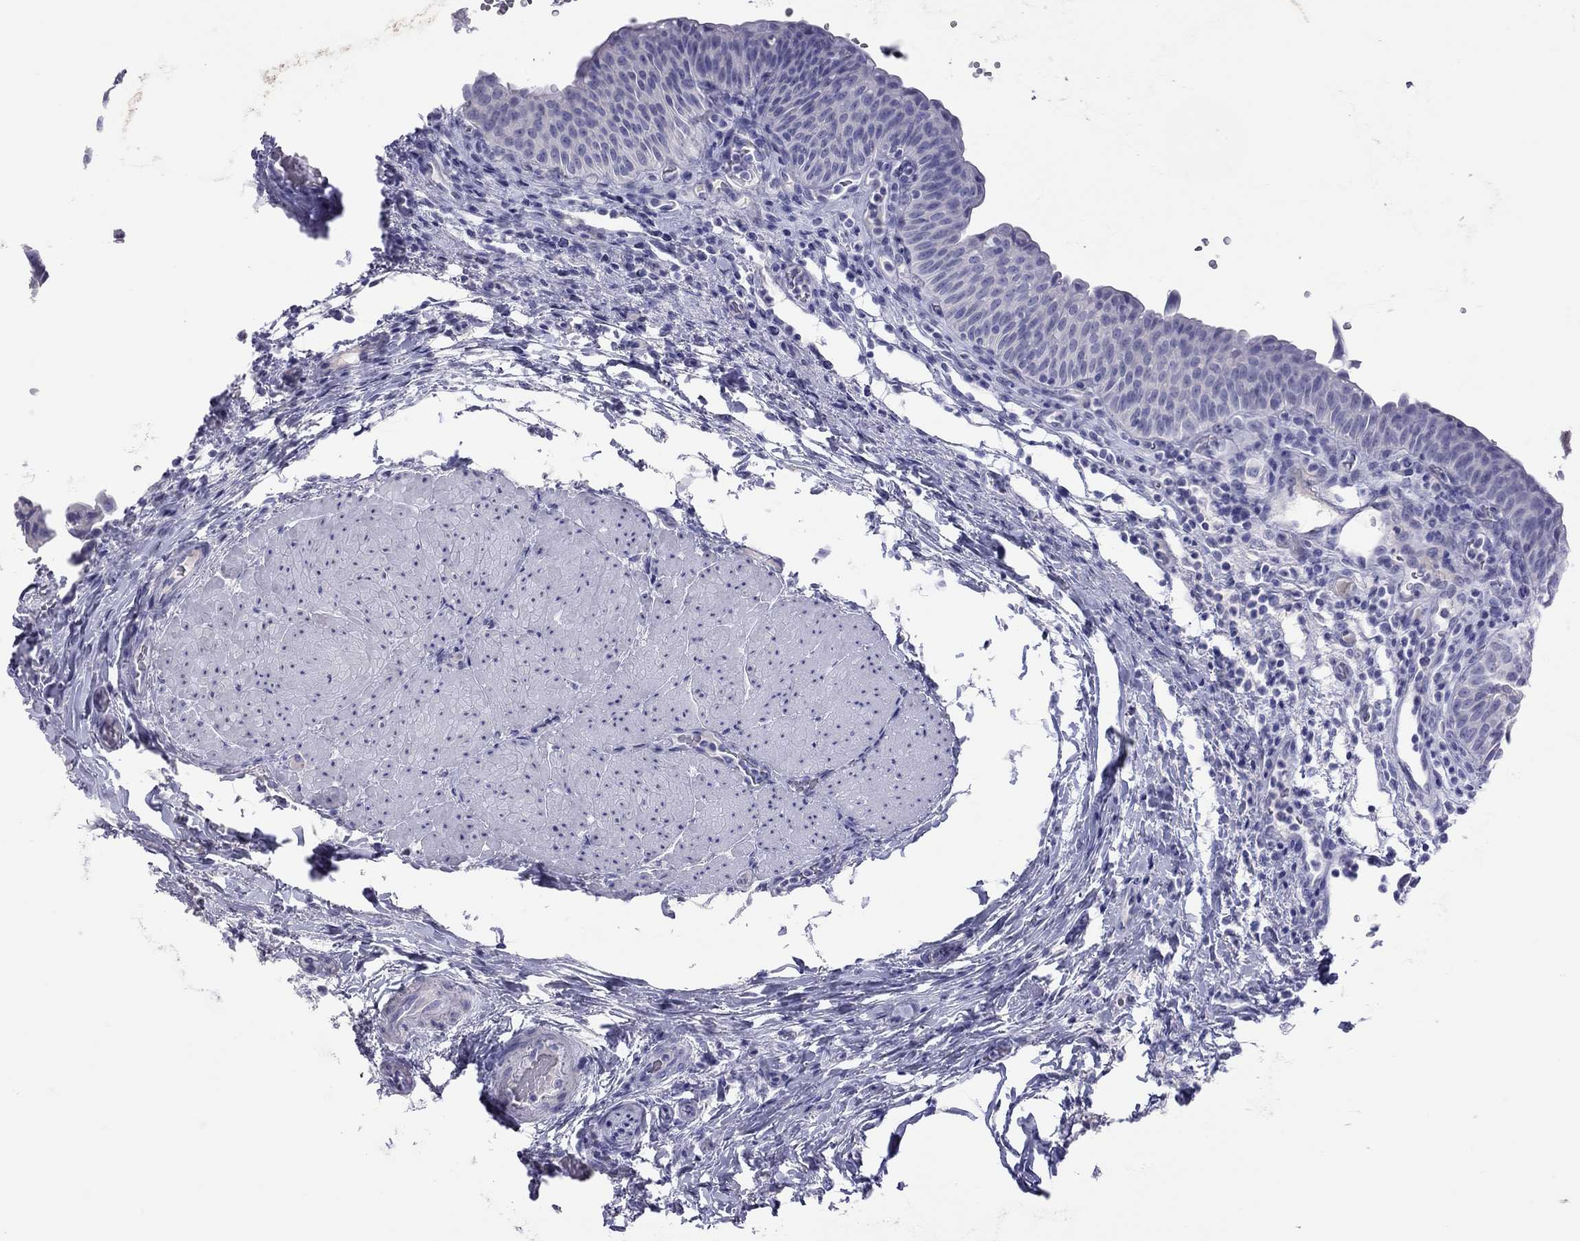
{"staining": {"intensity": "negative", "quantity": "none", "location": "none"}, "tissue": "urinary bladder", "cell_type": "Urothelial cells", "image_type": "normal", "snomed": [{"axis": "morphology", "description": "Normal tissue, NOS"}, {"axis": "topography", "description": "Urinary bladder"}], "caption": "A photomicrograph of urinary bladder stained for a protein exhibits no brown staining in urothelial cells.", "gene": "STAG3", "patient": {"sex": "male", "age": 66}}